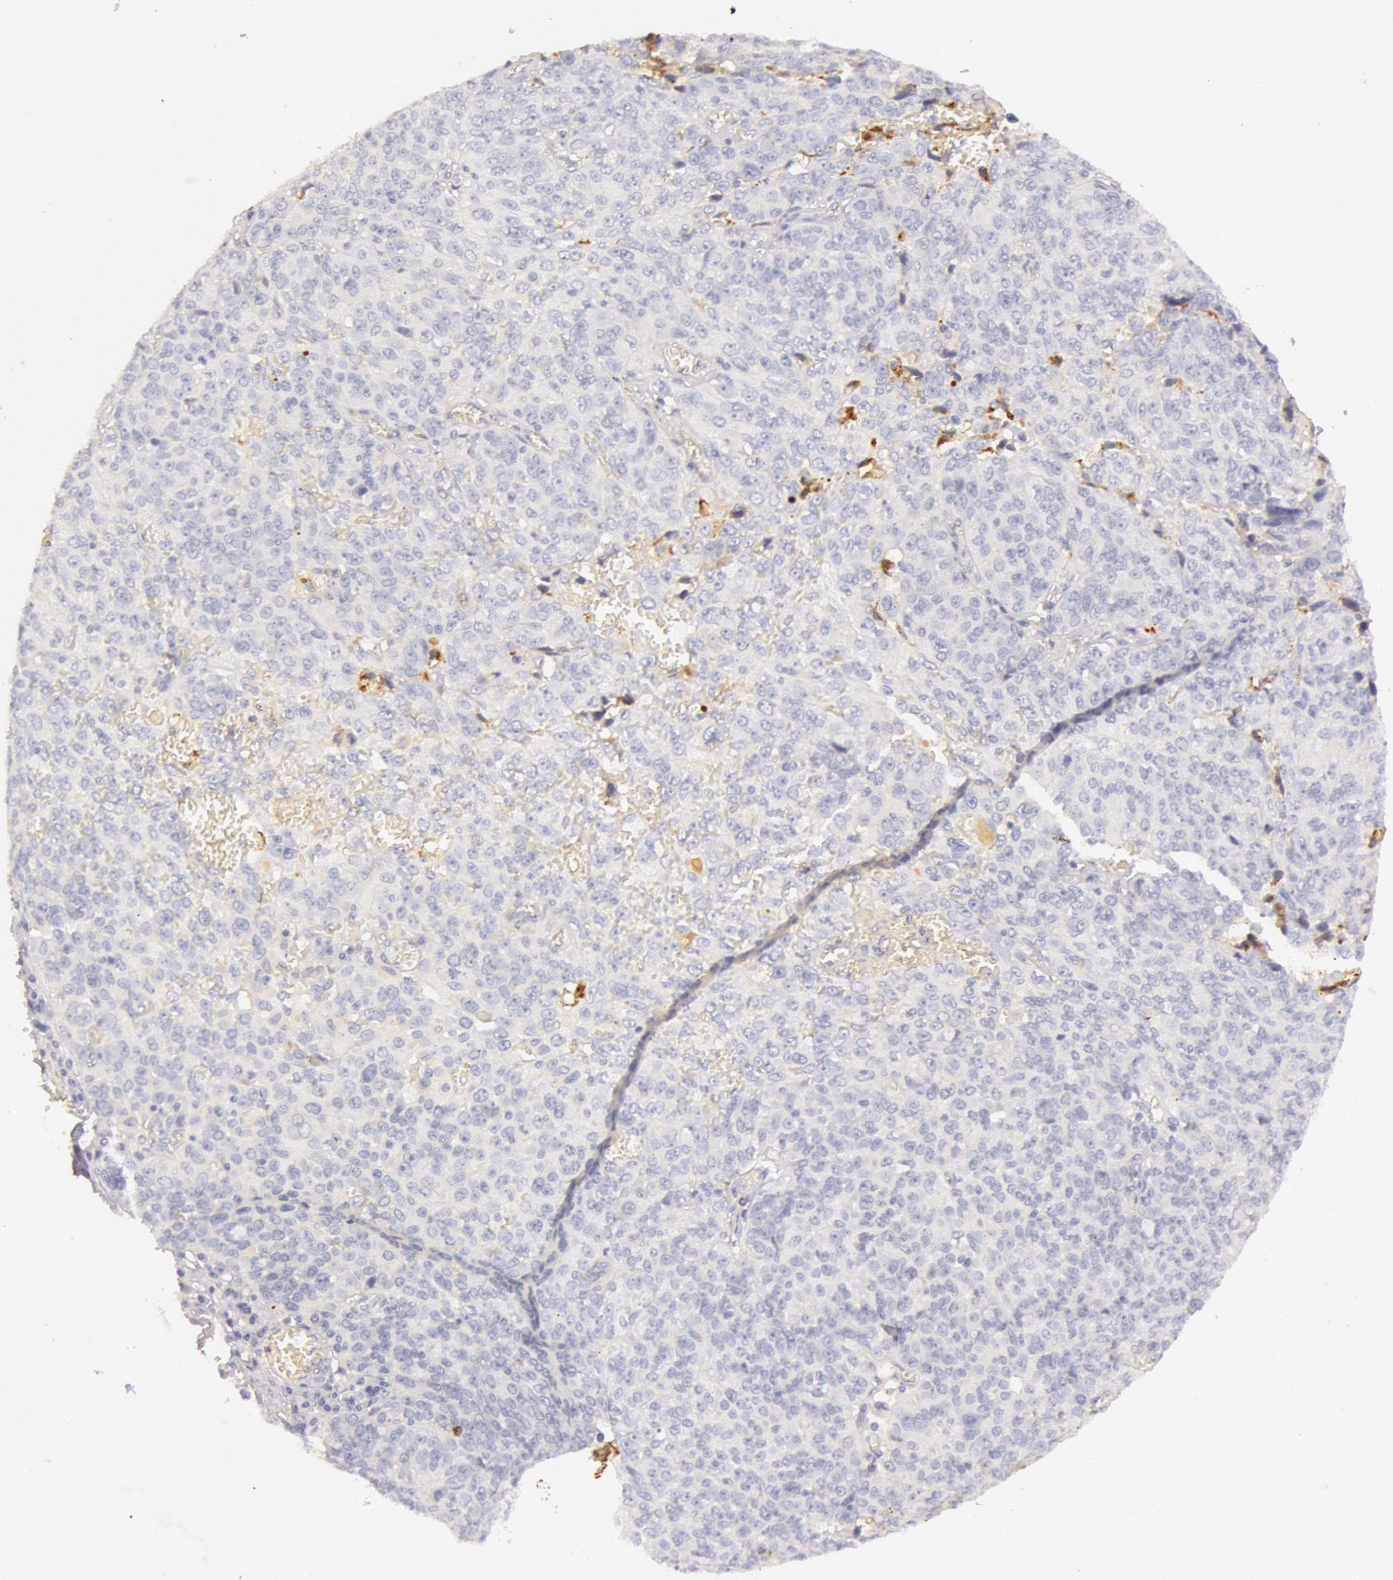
{"staining": {"intensity": "negative", "quantity": "none", "location": "none"}, "tissue": "ovarian cancer", "cell_type": "Tumor cells", "image_type": "cancer", "snomed": [{"axis": "morphology", "description": "Carcinoma, endometroid"}, {"axis": "topography", "description": "Ovary"}], "caption": "An immunohistochemistry histopathology image of ovarian cancer is shown. There is no staining in tumor cells of ovarian cancer.", "gene": "C4BPA", "patient": {"sex": "female", "age": 75}}